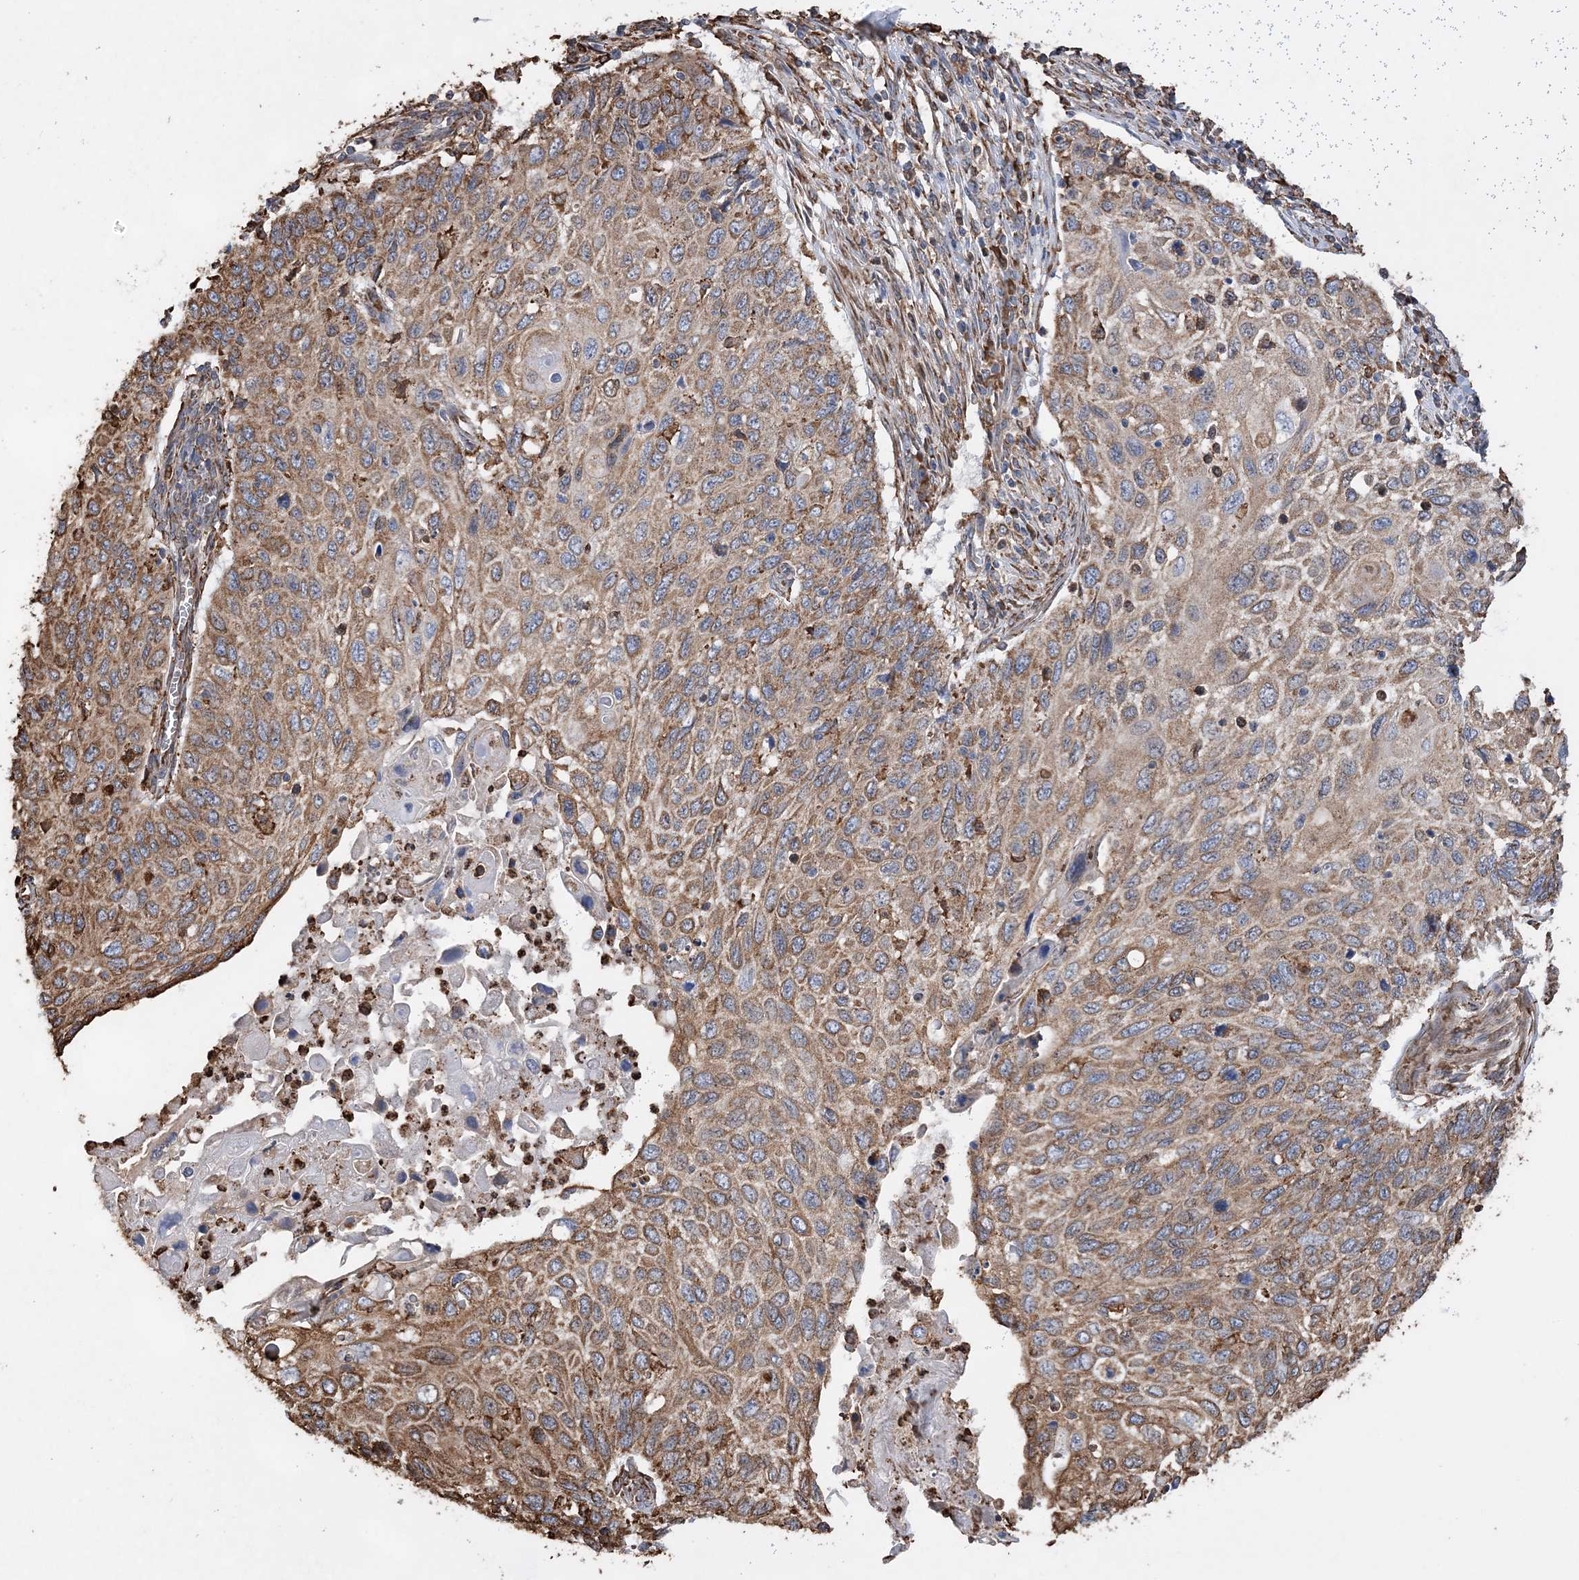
{"staining": {"intensity": "moderate", "quantity": ">75%", "location": "cytoplasmic/membranous"}, "tissue": "cervical cancer", "cell_type": "Tumor cells", "image_type": "cancer", "snomed": [{"axis": "morphology", "description": "Squamous cell carcinoma, NOS"}, {"axis": "topography", "description": "Cervix"}], "caption": "Immunohistochemistry staining of cervical squamous cell carcinoma, which demonstrates medium levels of moderate cytoplasmic/membranous staining in about >75% of tumor cells indicating moderate cytoplasmic/membranous protein positivity. The staining was performed using DAB (3,3'-diaminobenzidine) (brown) for protein detection and nuclei were counterstained in hematoxylin (blue).", "gene": "WDR12", "patient": {"sex": "female", "age": 70}}